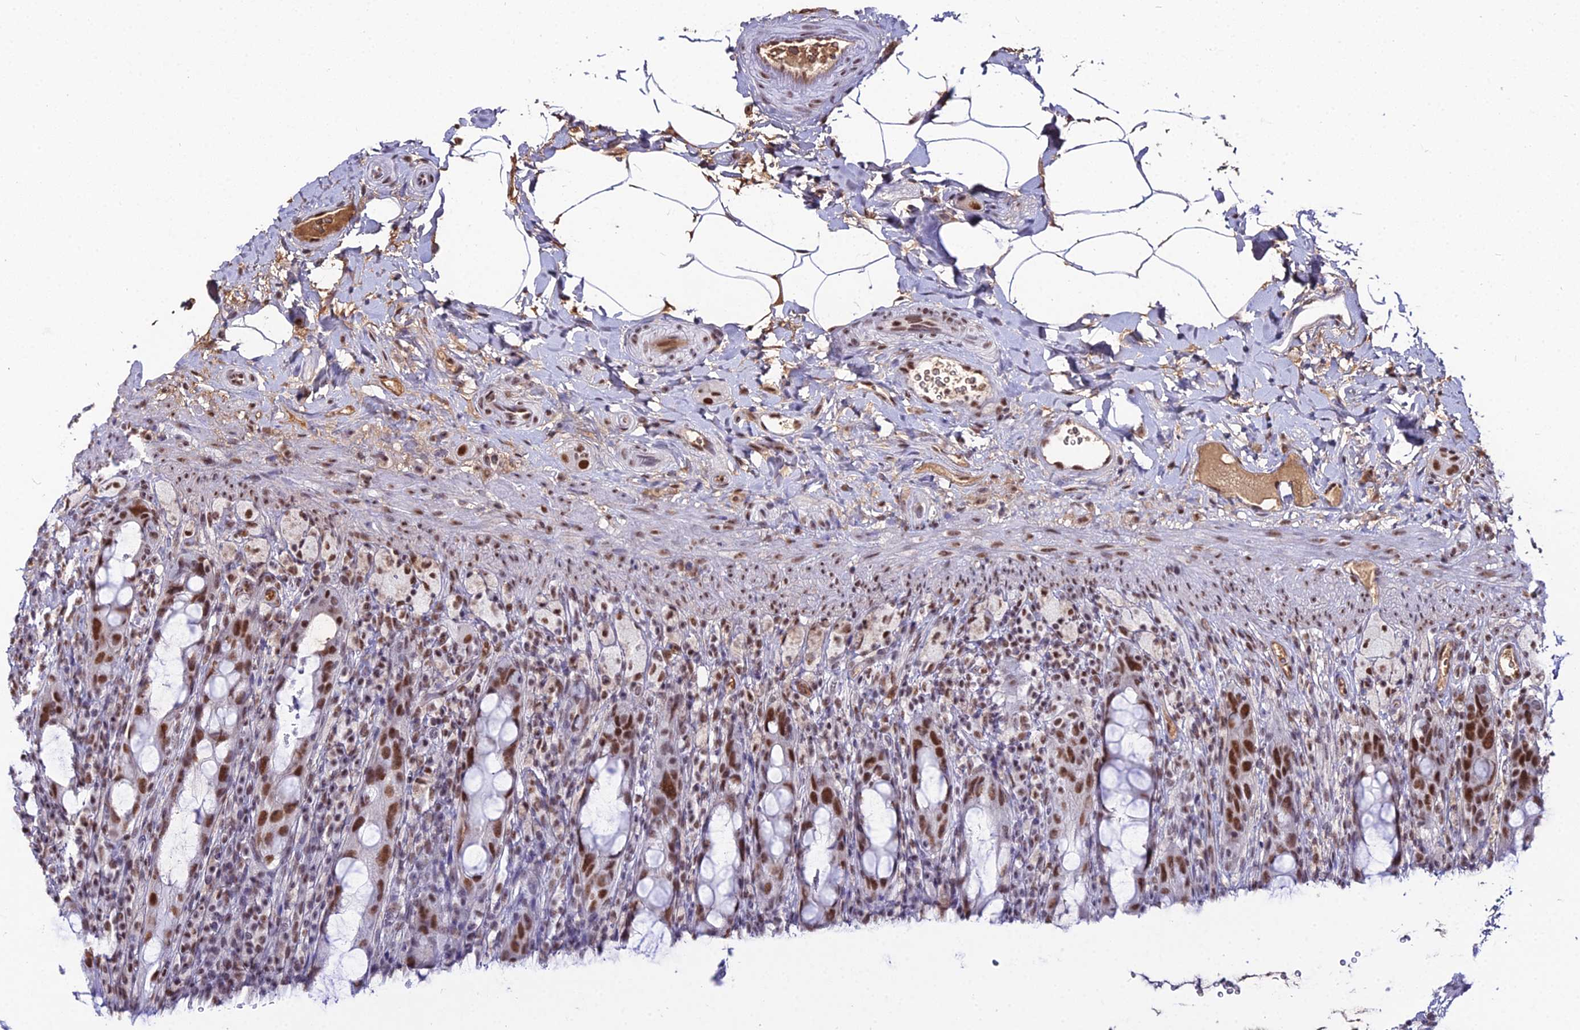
{"staining": {"intensity": "strong", "quantity": "25%-75%", "location": "nuclear"}, "tissue": "rectum", "cell_type": "Glandular cells", "image_type": "normal", "snomed": [{"axis": "morphology", "description": "Normal tissue, NOS"}, {"axis": "topography", "description": "Rectum"}], "caption": "High-magnification brightfield microscopy of benign rectum stained with DAB (3,3'-diaminobenzidine) (brown) and counterstained with hematoxylin (blue). glandular cells exhibit strong nuclear positivity is present in about25%-75% of cells.", "gene": "RBM12", "patient": {"sex": "male", "age": 44}}